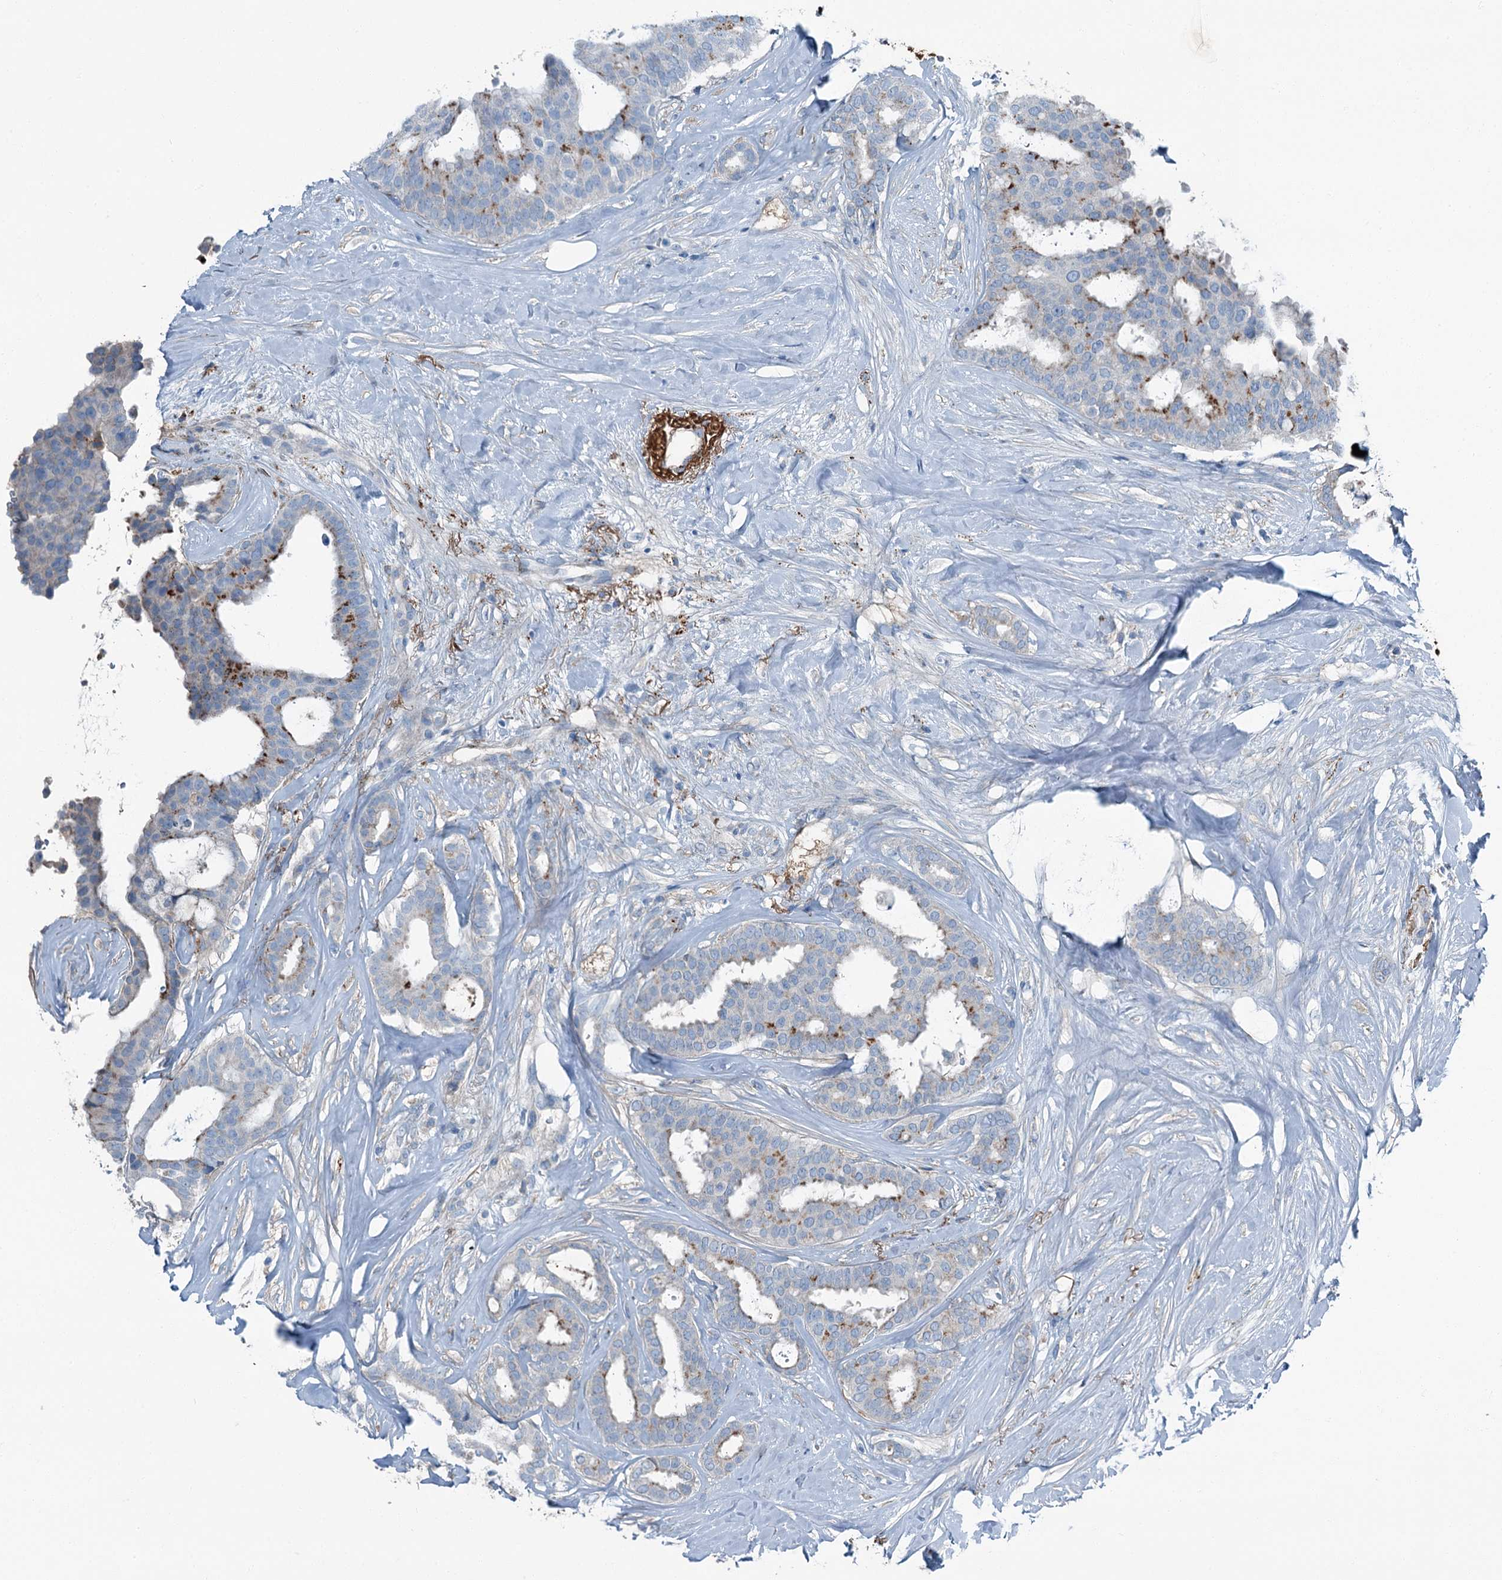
{"staining": {"intensity": "moderate", "quantity": "<25%", "location": "cytoplasmic/membranous"}, "tissue": "breast cancer", "cell_type": "Tumor cells", "image_type": "cancer", "snomed": [{"axis": "morphology", "description": "Duct carcinoma"}, {"axis": "topography", "description": "Breast"}], "caption": "Breast invasive ductal carcinoma tissue exhibits moderate cytoplasmic/membranous positivity in about <25% of tumor cells", "gene": "AXL", "patient": {"sex": "female", "age": 75}}